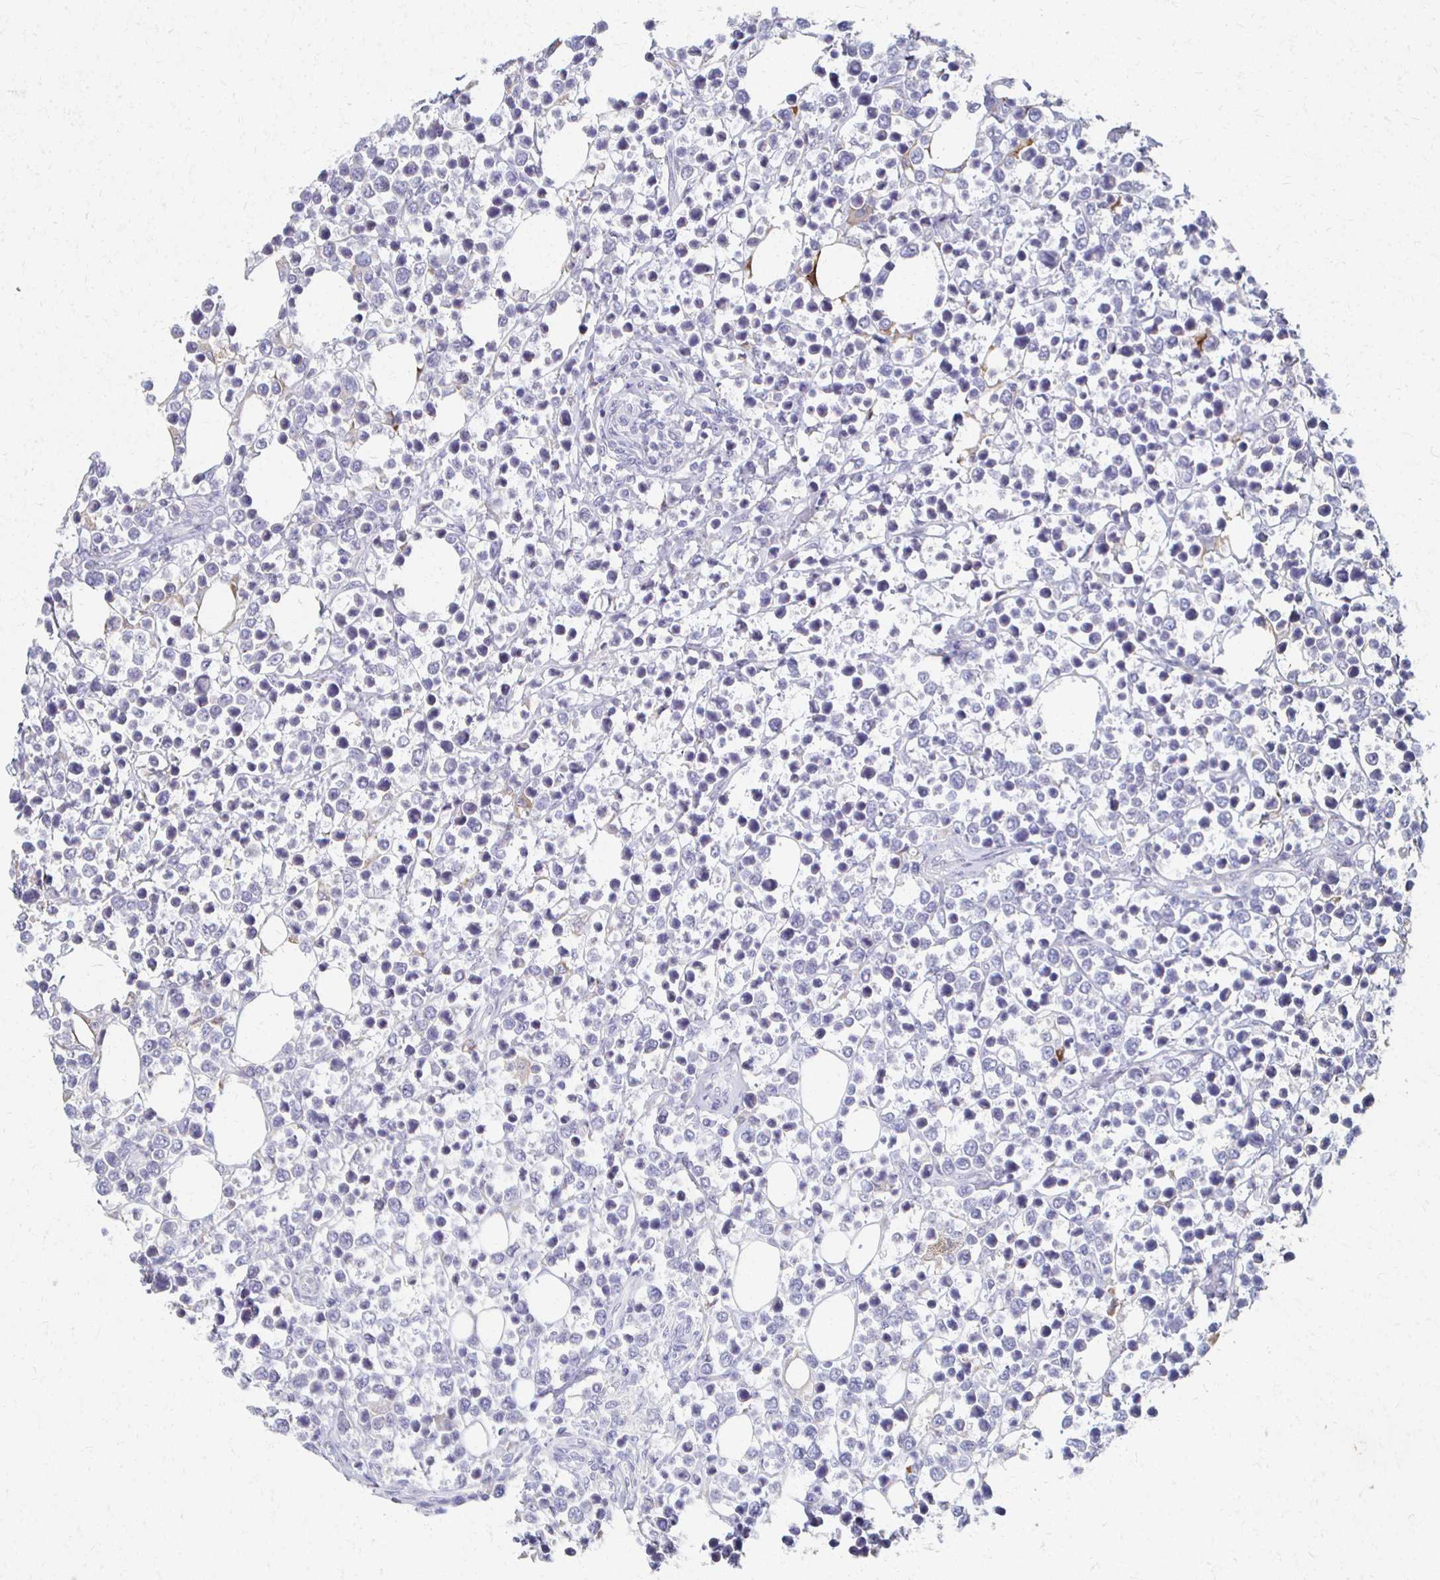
{"staining": {"intensity": "negative", "quantity": "none", "location": "none"}, "tissue": "lymphoma", "cell_type": "Tumor cells", "image_type": "cancer", "snomed": [{"axis": "morphology", "description": "Malignant lymphoma, non-Hodgkin's type, Low grade"}, {"axis": "topography", "description": "Lymph node"}], "caption": "Immunohistochemistry (IHC) of malignant lymphoma, non-Hodgkin's type (low-grade) reveals no staining in tumor cells.", "gene": "CX3CR1", "patient": {"sex": "male", "age": 60}}